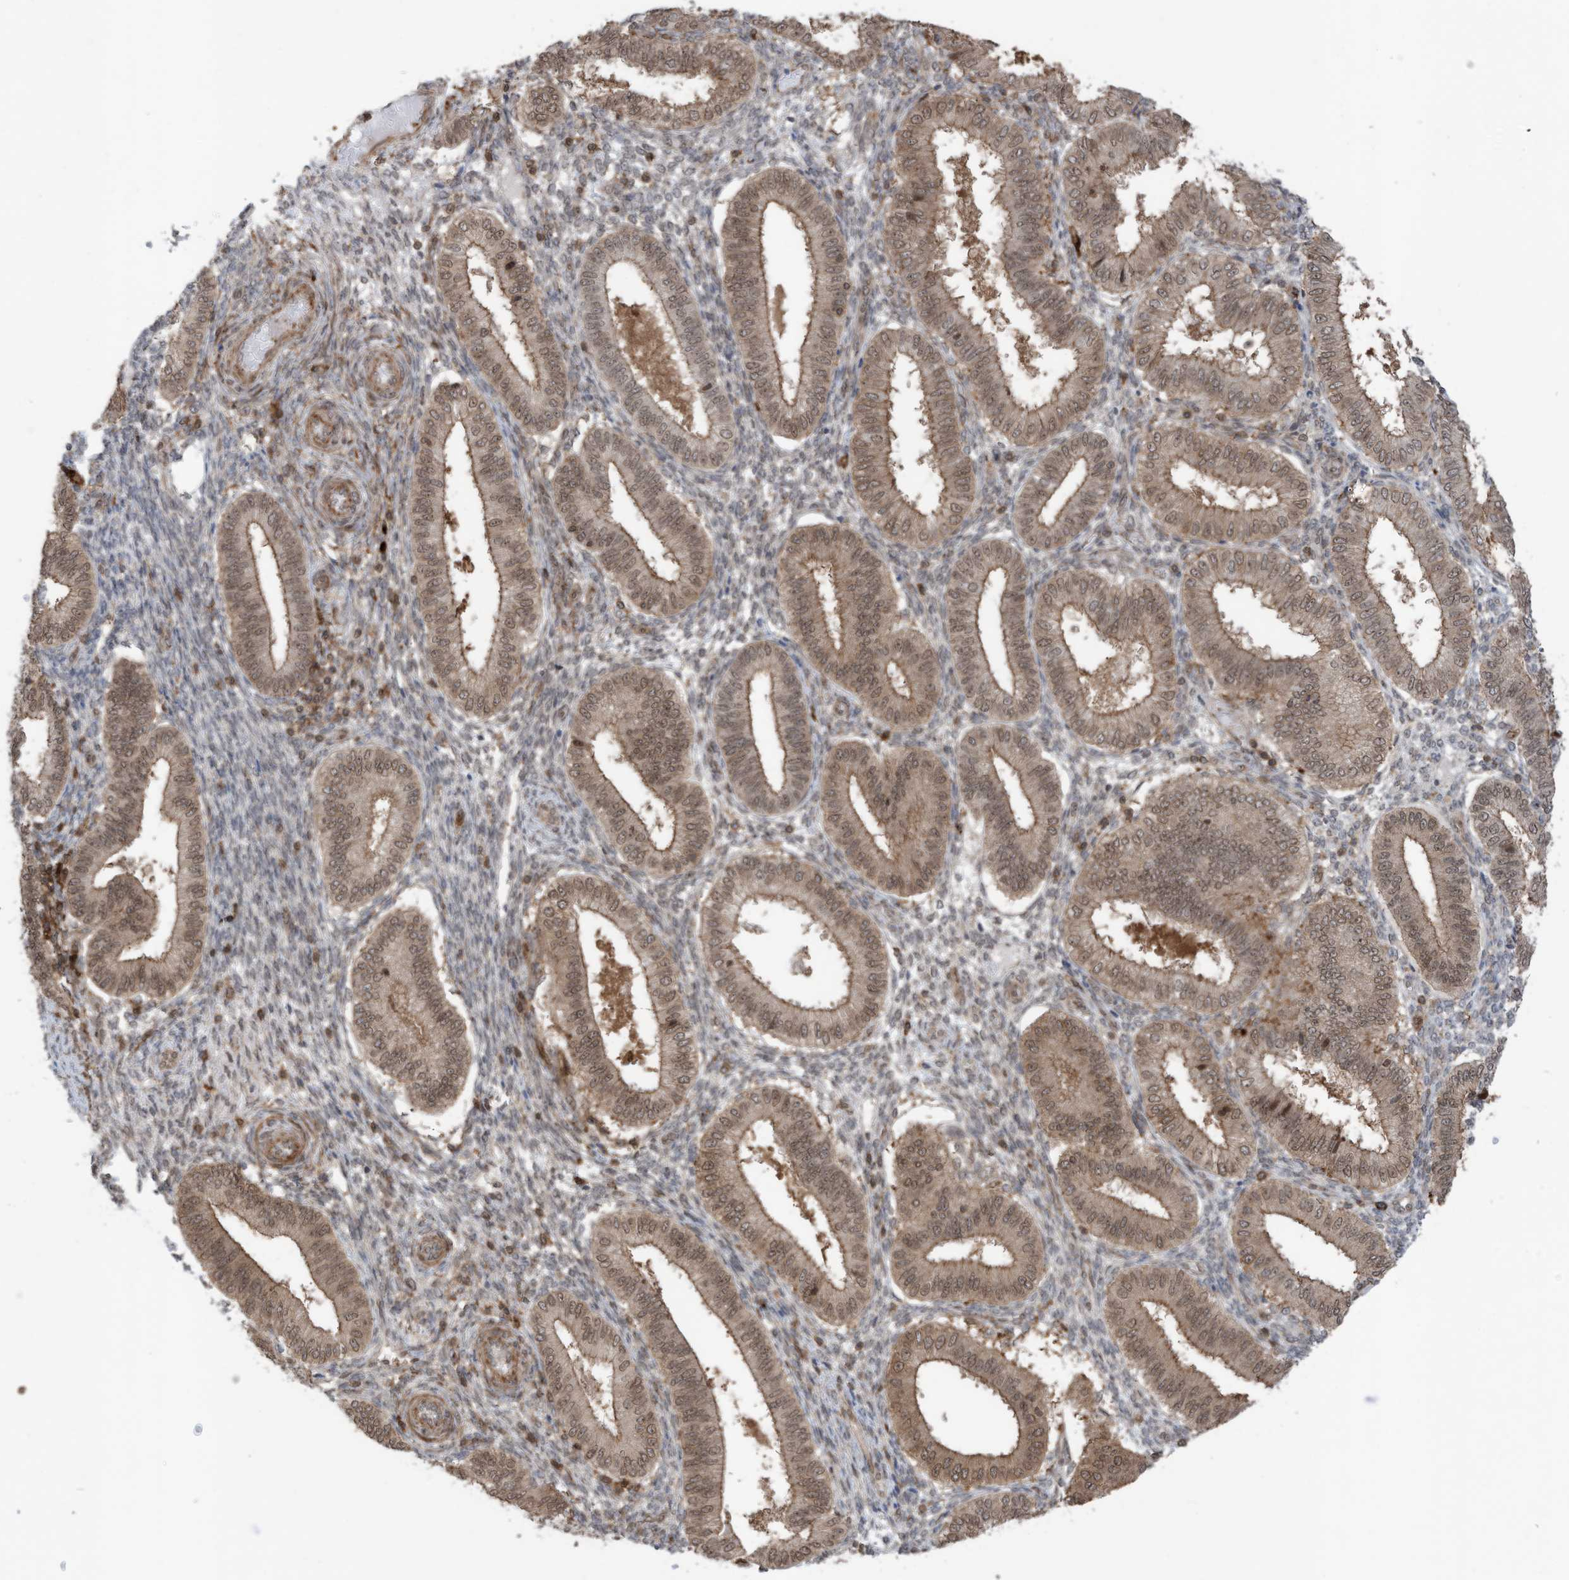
{"staining": {"intensity": "weak", "quantity": "<25%", "location": "nuclear"}, "tissue": "endometrium", "cell_type": "Cells in endometrial stroma", "image_type": "normal", "snomed": [{"axis": "morphology", "description": "Normal tissue, NOS"}, {"axis": "topography", "description": "Endometrium"}], "caption": "An immunohistochemistry (IHC) histopathology image of unremarkable endometrium is shown. There is no staining in cells in endometrial stroma of endometrium.", "gene": "REPIN1", "patient": {"sex": "female", "age": 39}}